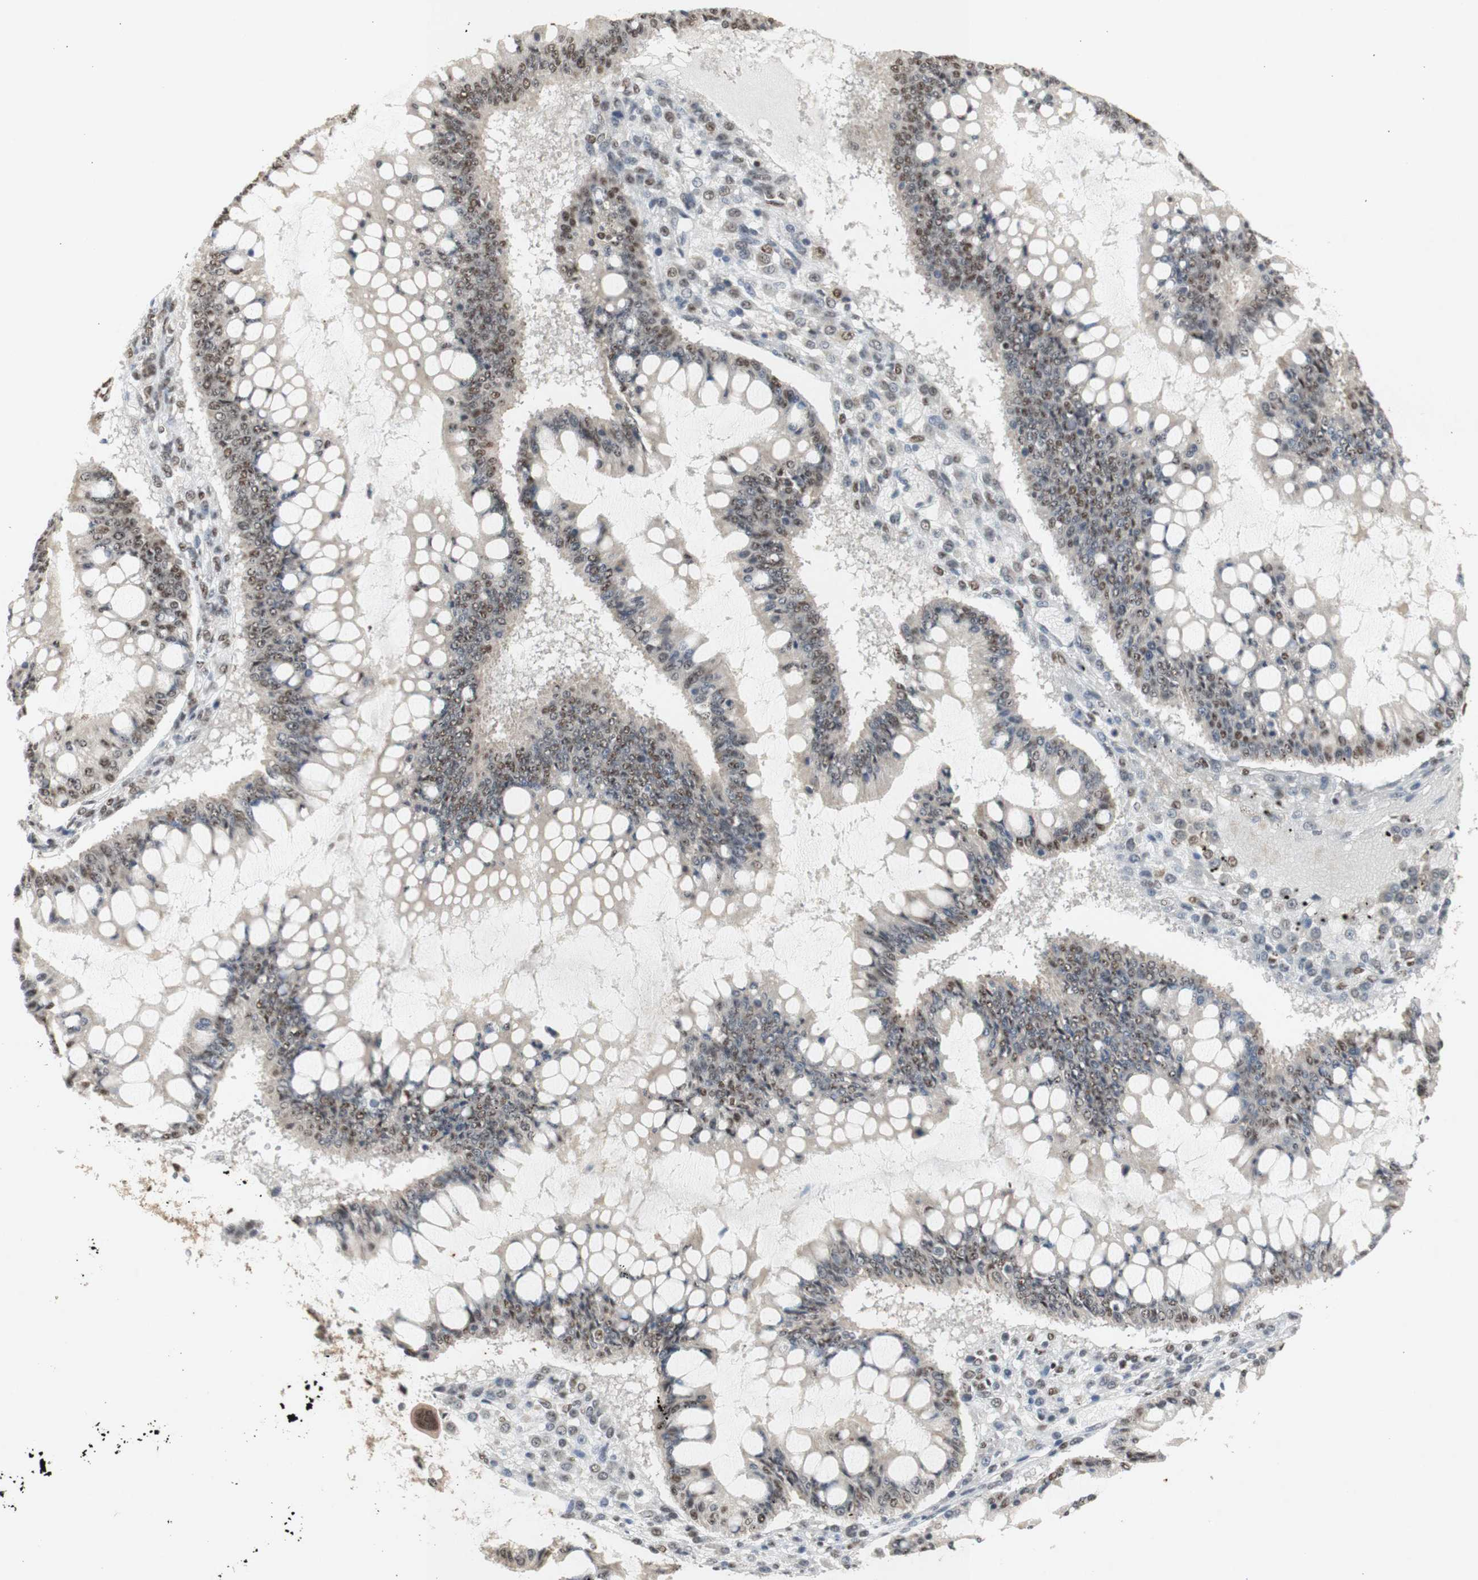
{"staining": {"intensity": "moderate", "quantity": "25%-75%", "location": "nuclear"}, "tissue": "ovarian cancer", "cell_type": "Tumor cells", "image_type": "cancer", "snomed": [{"axis": "morphology", "description": "Cystadenocarcinoma, mucinous, NOS"}, {"axis": "topography", "description": "Ovary"}], "caption": "Ovarian cancer (mucinous cystadenocarcinoma) stained for a protein shows moderate nuclear positivity in tumor cells. The protein of interest is stained brown, and the nuclei are stained in blue (DAB IHC with brightfield microscopy, high magnification).", "gene": "SNRPB", "patient": {"sex": "female", "age": 73}}